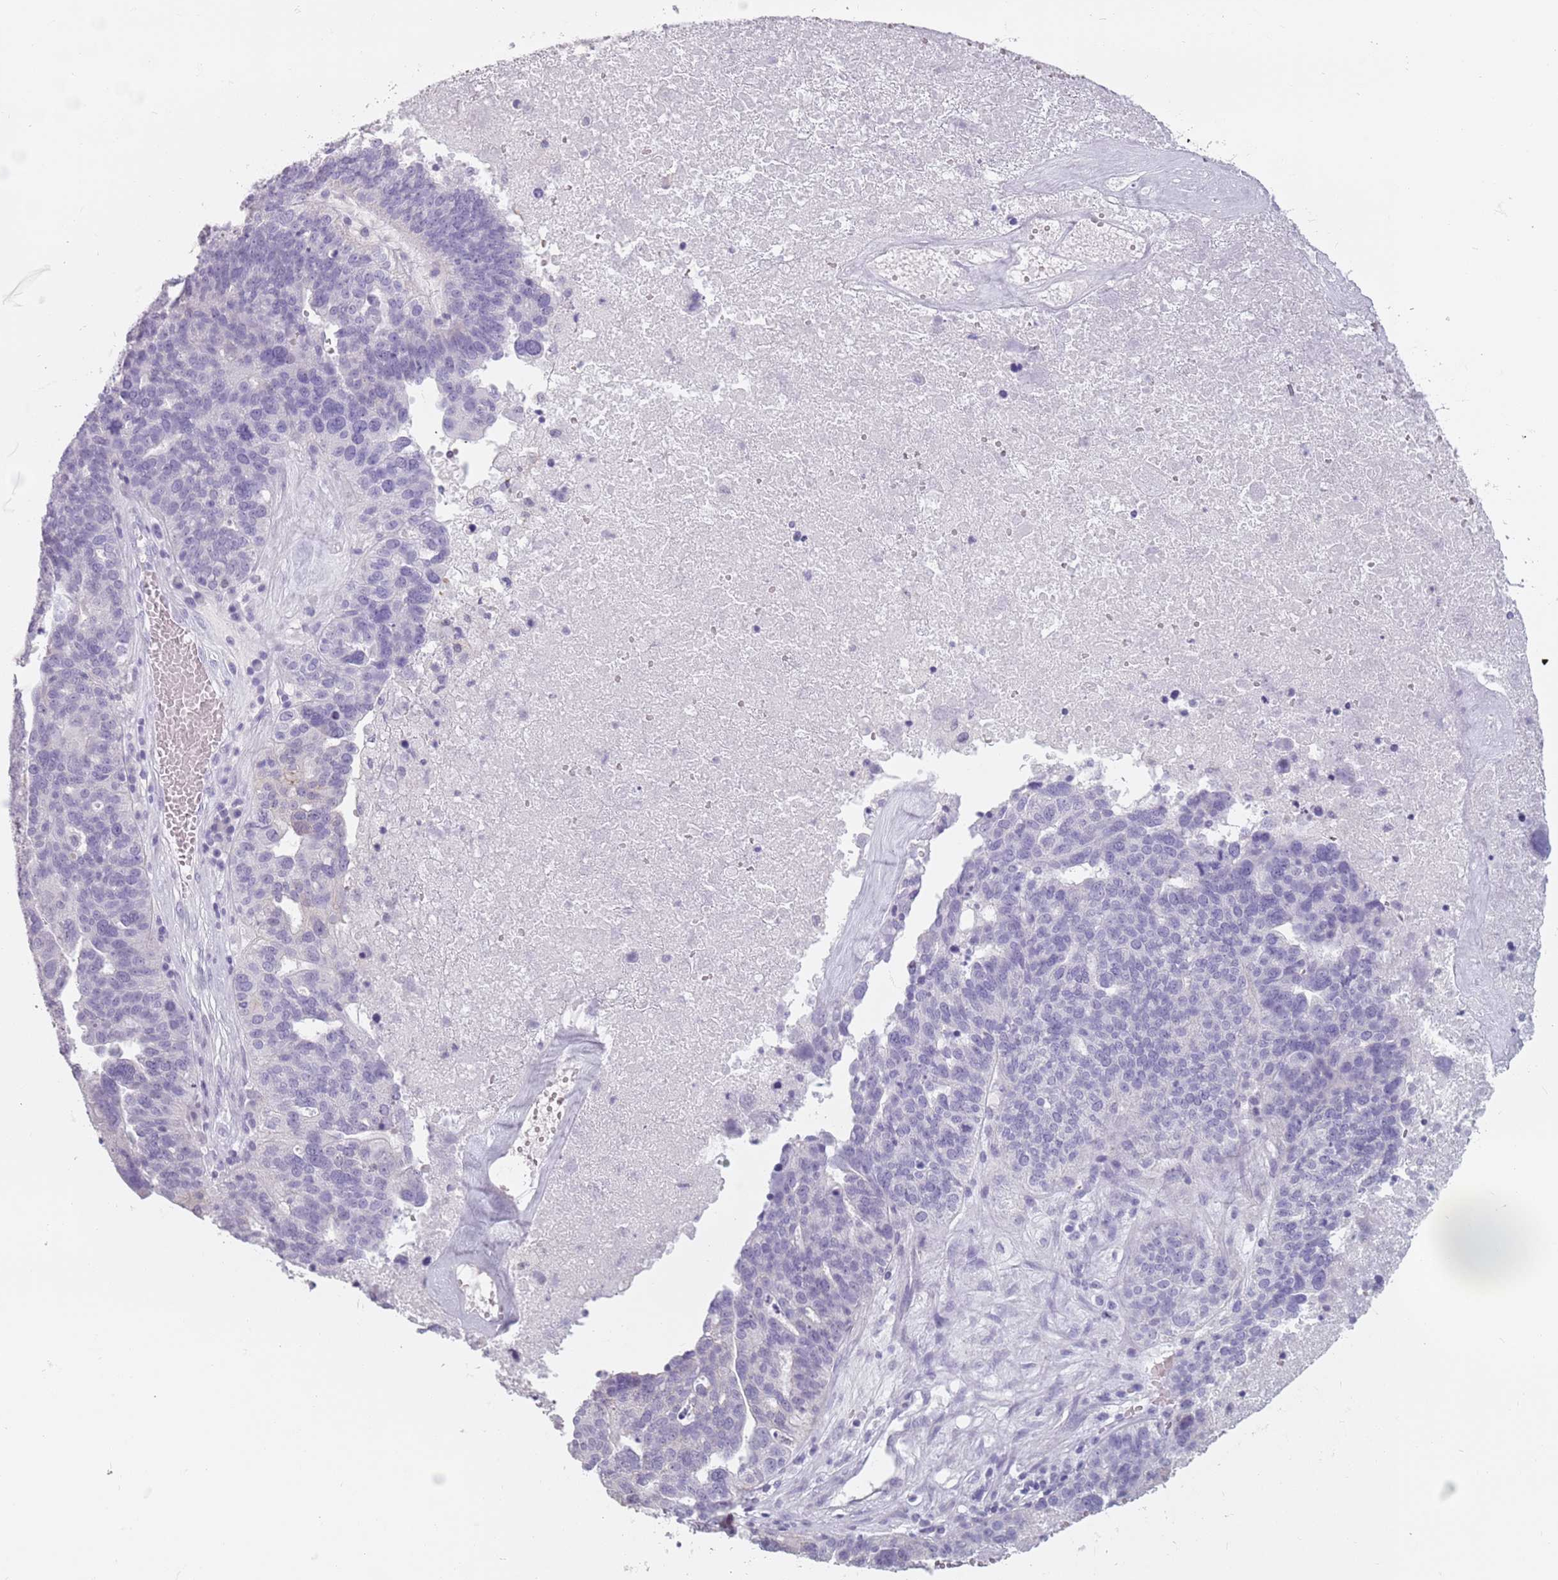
{"staining": {"intensity": "negative", "quantity": "none", "location": "none"}, "tissue": "ovarian cancer", "cell_type": "Tumor cells", "image_type": "cancer", "snomed": [{"axis": "morphology", "description": "Cystadenocarcinoma, serous, NOS"}, {"axis": "topography", "description": "Ovary"}], "caption": "Immunohistochemistry of human ovarian serous cystadenocarcinoma shows no staining in tumor cells.", "gene": "CEP19", "patient": {"sex": "female", "age": 59}}